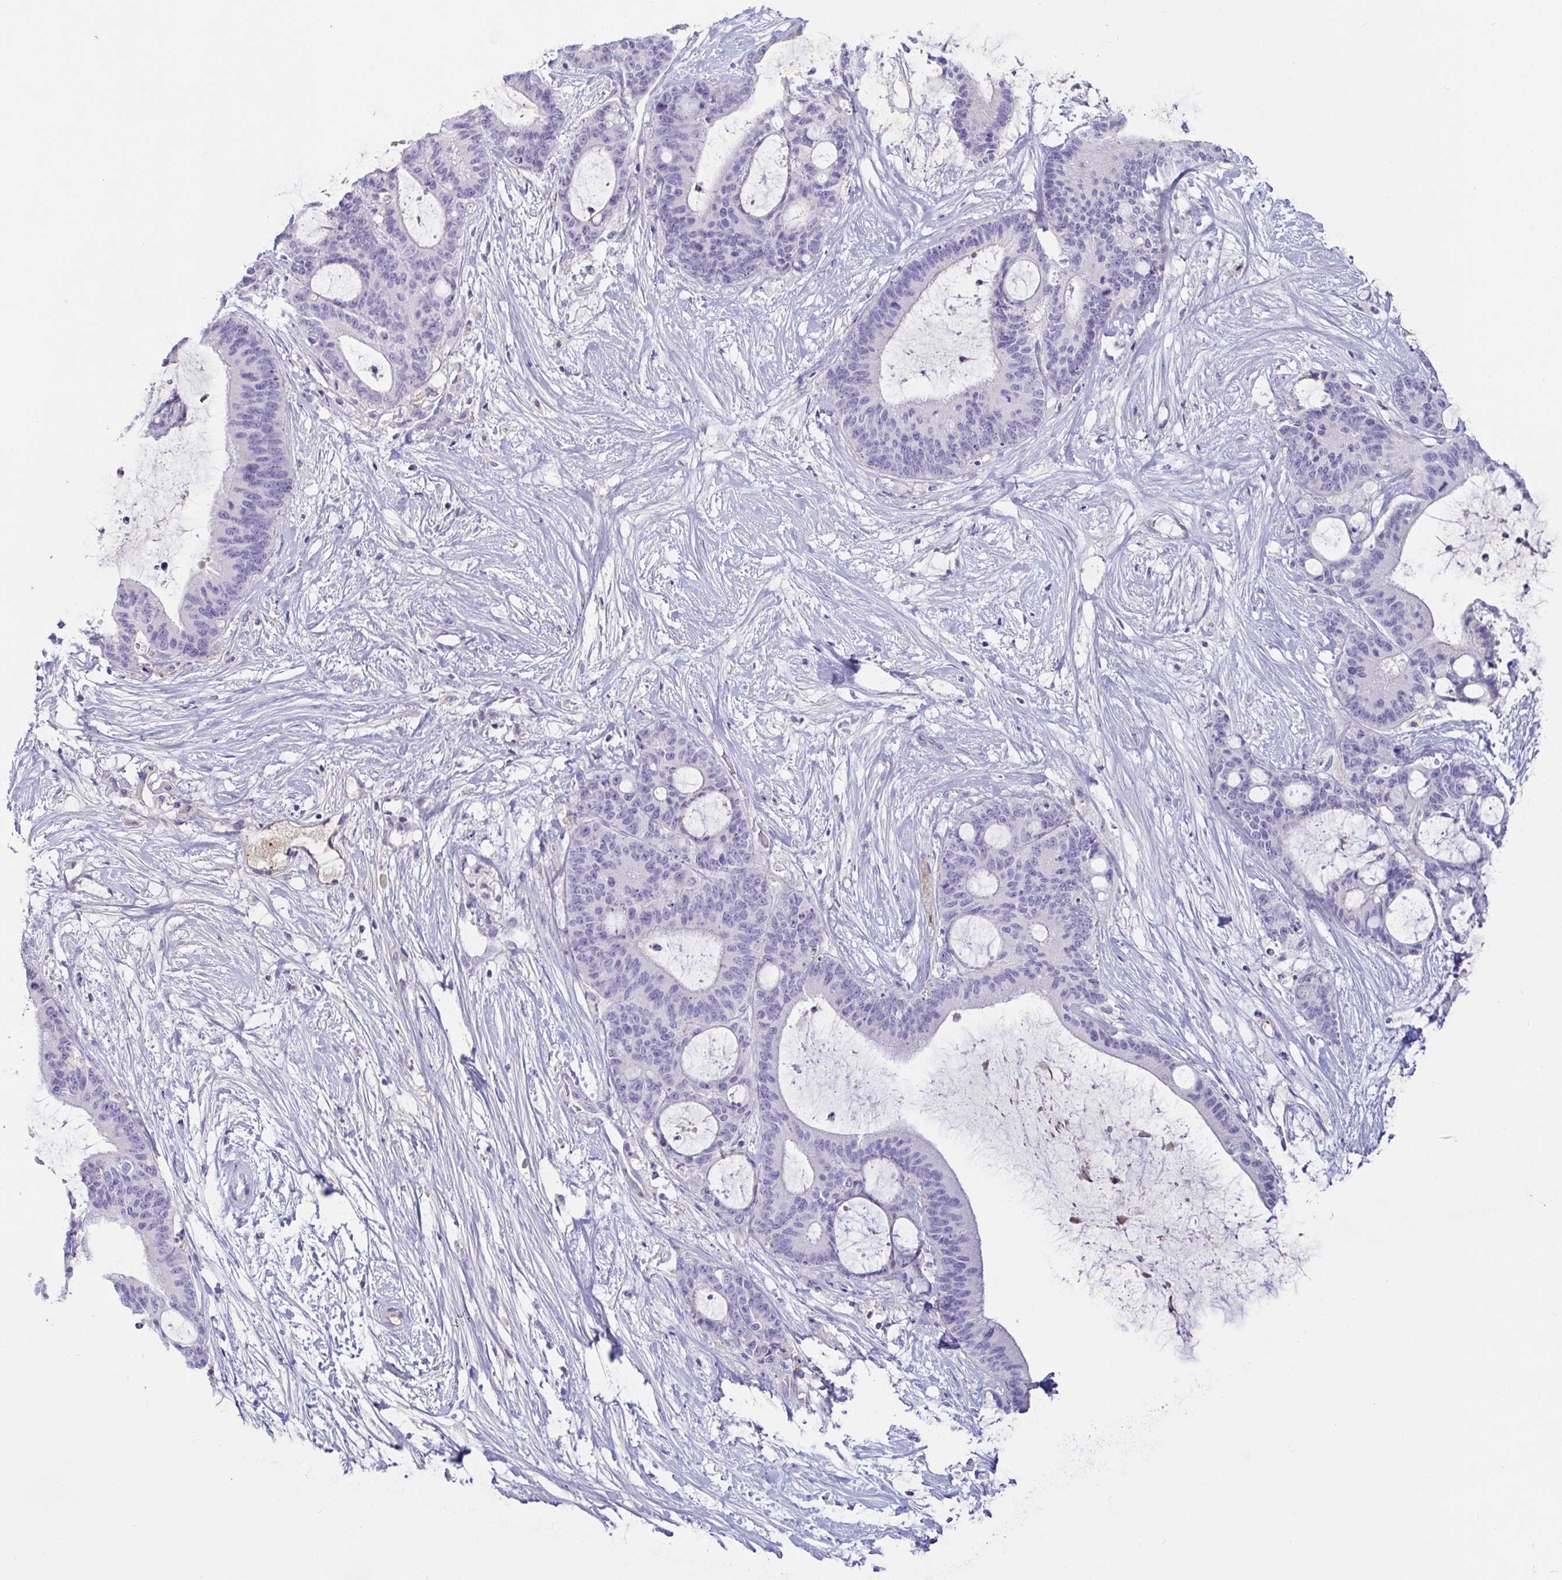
{"staining": {"intensity": "negative", "quantity": "none", "location": "none"}, "tissue": "liver cancer", "cell_type": "Tumor cells", "image_type": "cancer", "snomed": [{"axis": "morphology", "description": "Normal tissue, NOS"}, {"axis": "morphology", "description": "Cholangiocarcinoma"}, {"axis": "topography", "description": "Liver"}, {"axis": "topography", "description": "Peripheral nerve tissue"}], "caption": "Tumor cells are negative for brown protein staining in cholangiocarcinoma (liver).", "gene": "SAA4", "patient": {"sex": "female", "age": 73}}